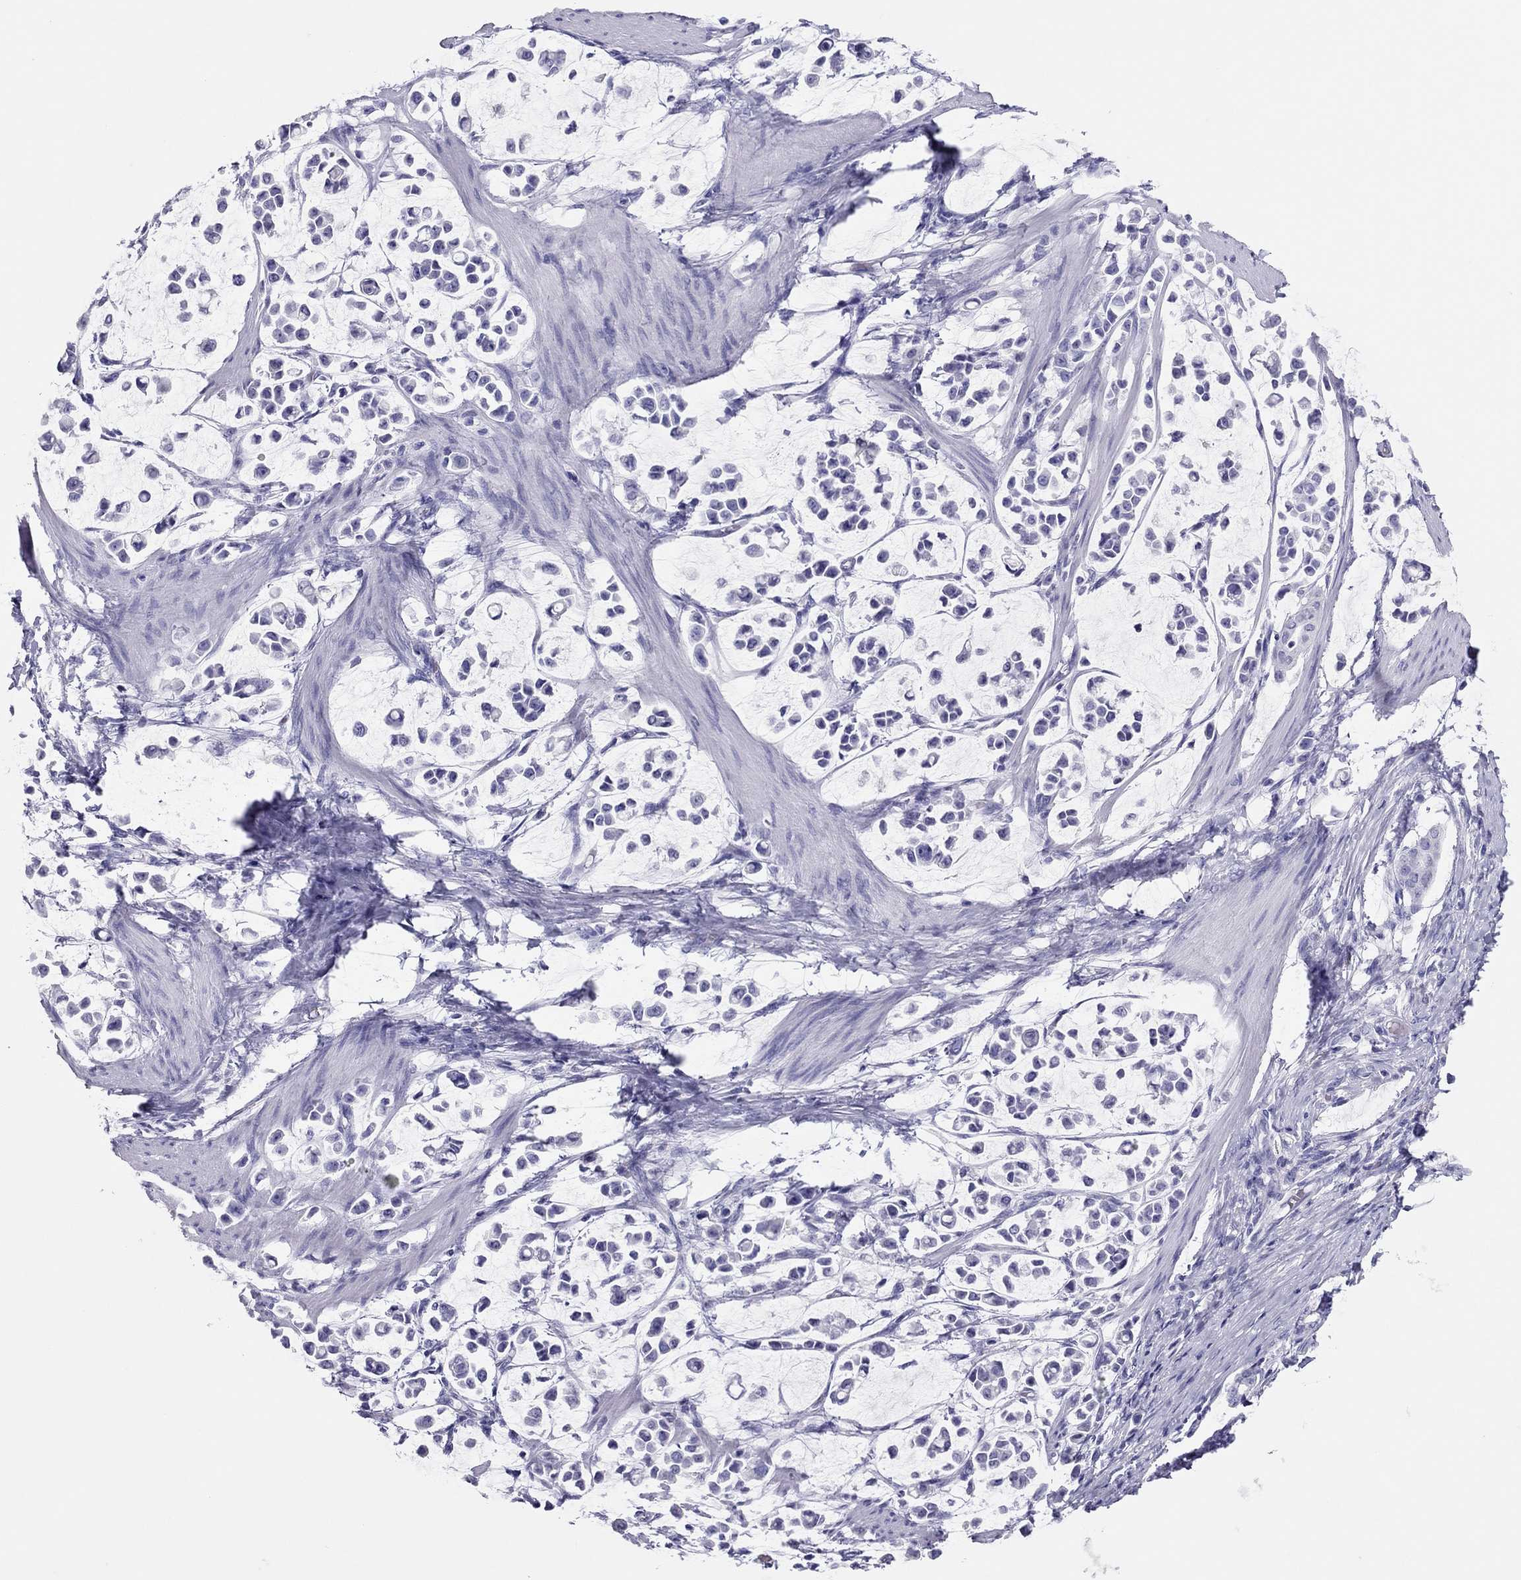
{"staining": {"intensity": "negative", "quantity": "none", "location": "none"}, "tissue": "stomach cancer", "cell_type": "Tumor cells", "image_type": "cancer", "snomed": [{"axis": "morphology", "description": "Adenocarcinoma, NOS"}, {"axis": "topography", "description": "Stomach"}], "caption": "Immunohistochemical staining of stomach cancer (adenocarcinoma) reveals no significant positivity in tumor cells.", "gene": "TSHB", "patient": {"sex": "male", "age": 82}}